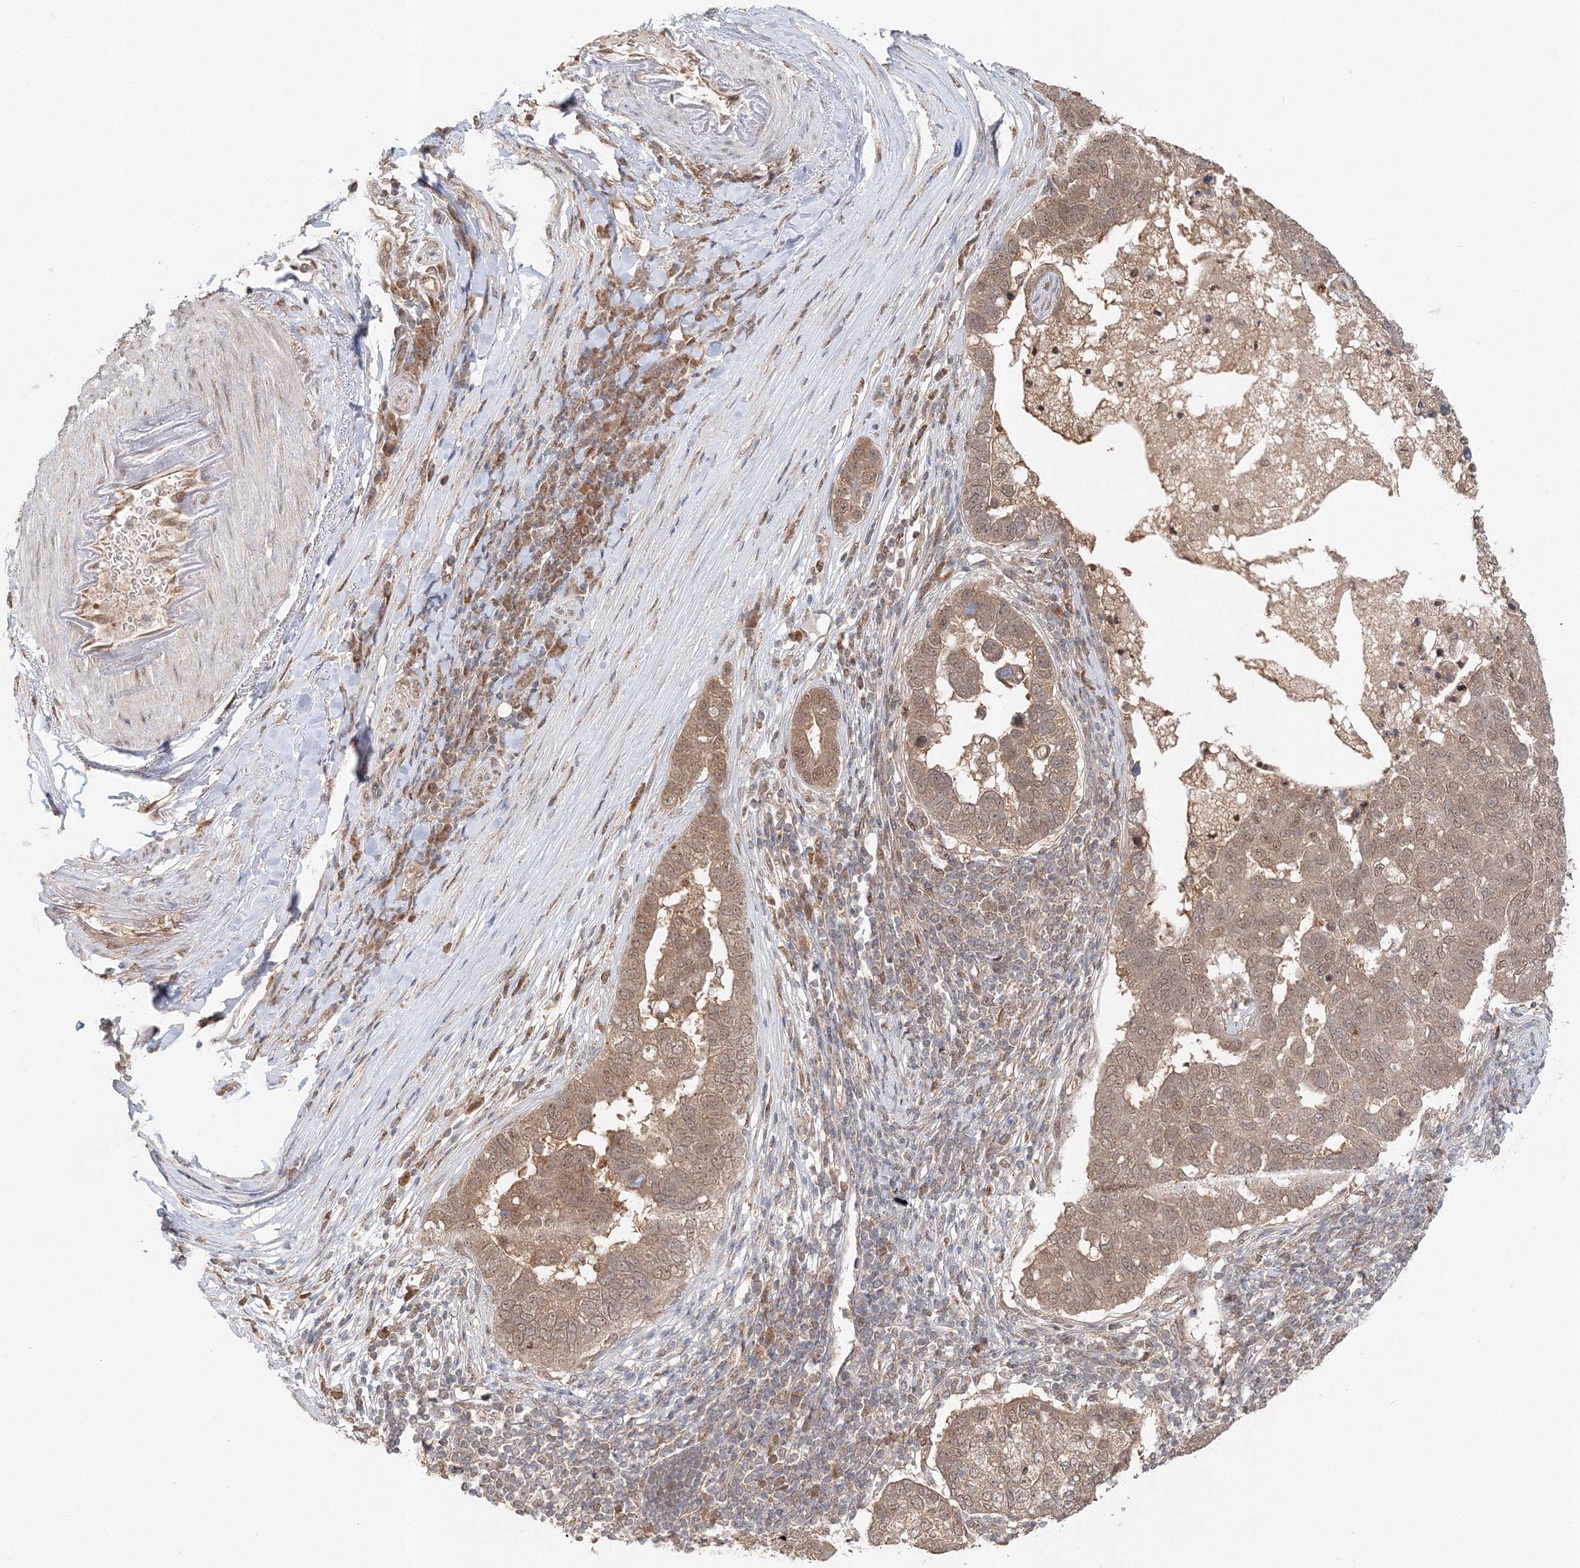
{"staining": {"intensity": "moderate", "quantity": ">75%", "location": "cytoplasmic/membranous,nuclear"}, "tissue": "pancreatic cancer", "cell_type": "Tumor cells", "image_type": "cancer", "snomed": [{"axis": "morphology", "description": "Adenocarcinoma, NOS"}, {"axis": "topography", "description": "Pancreas"}], "caption": "A brown stain highlights moderate cytoplasmic/membranous and nuclear expression of a protein in human pancreatic adenocarcinoma tumor cells.", "gene": "PSMD6", "patient": {"sex": "female", "age": 61}}